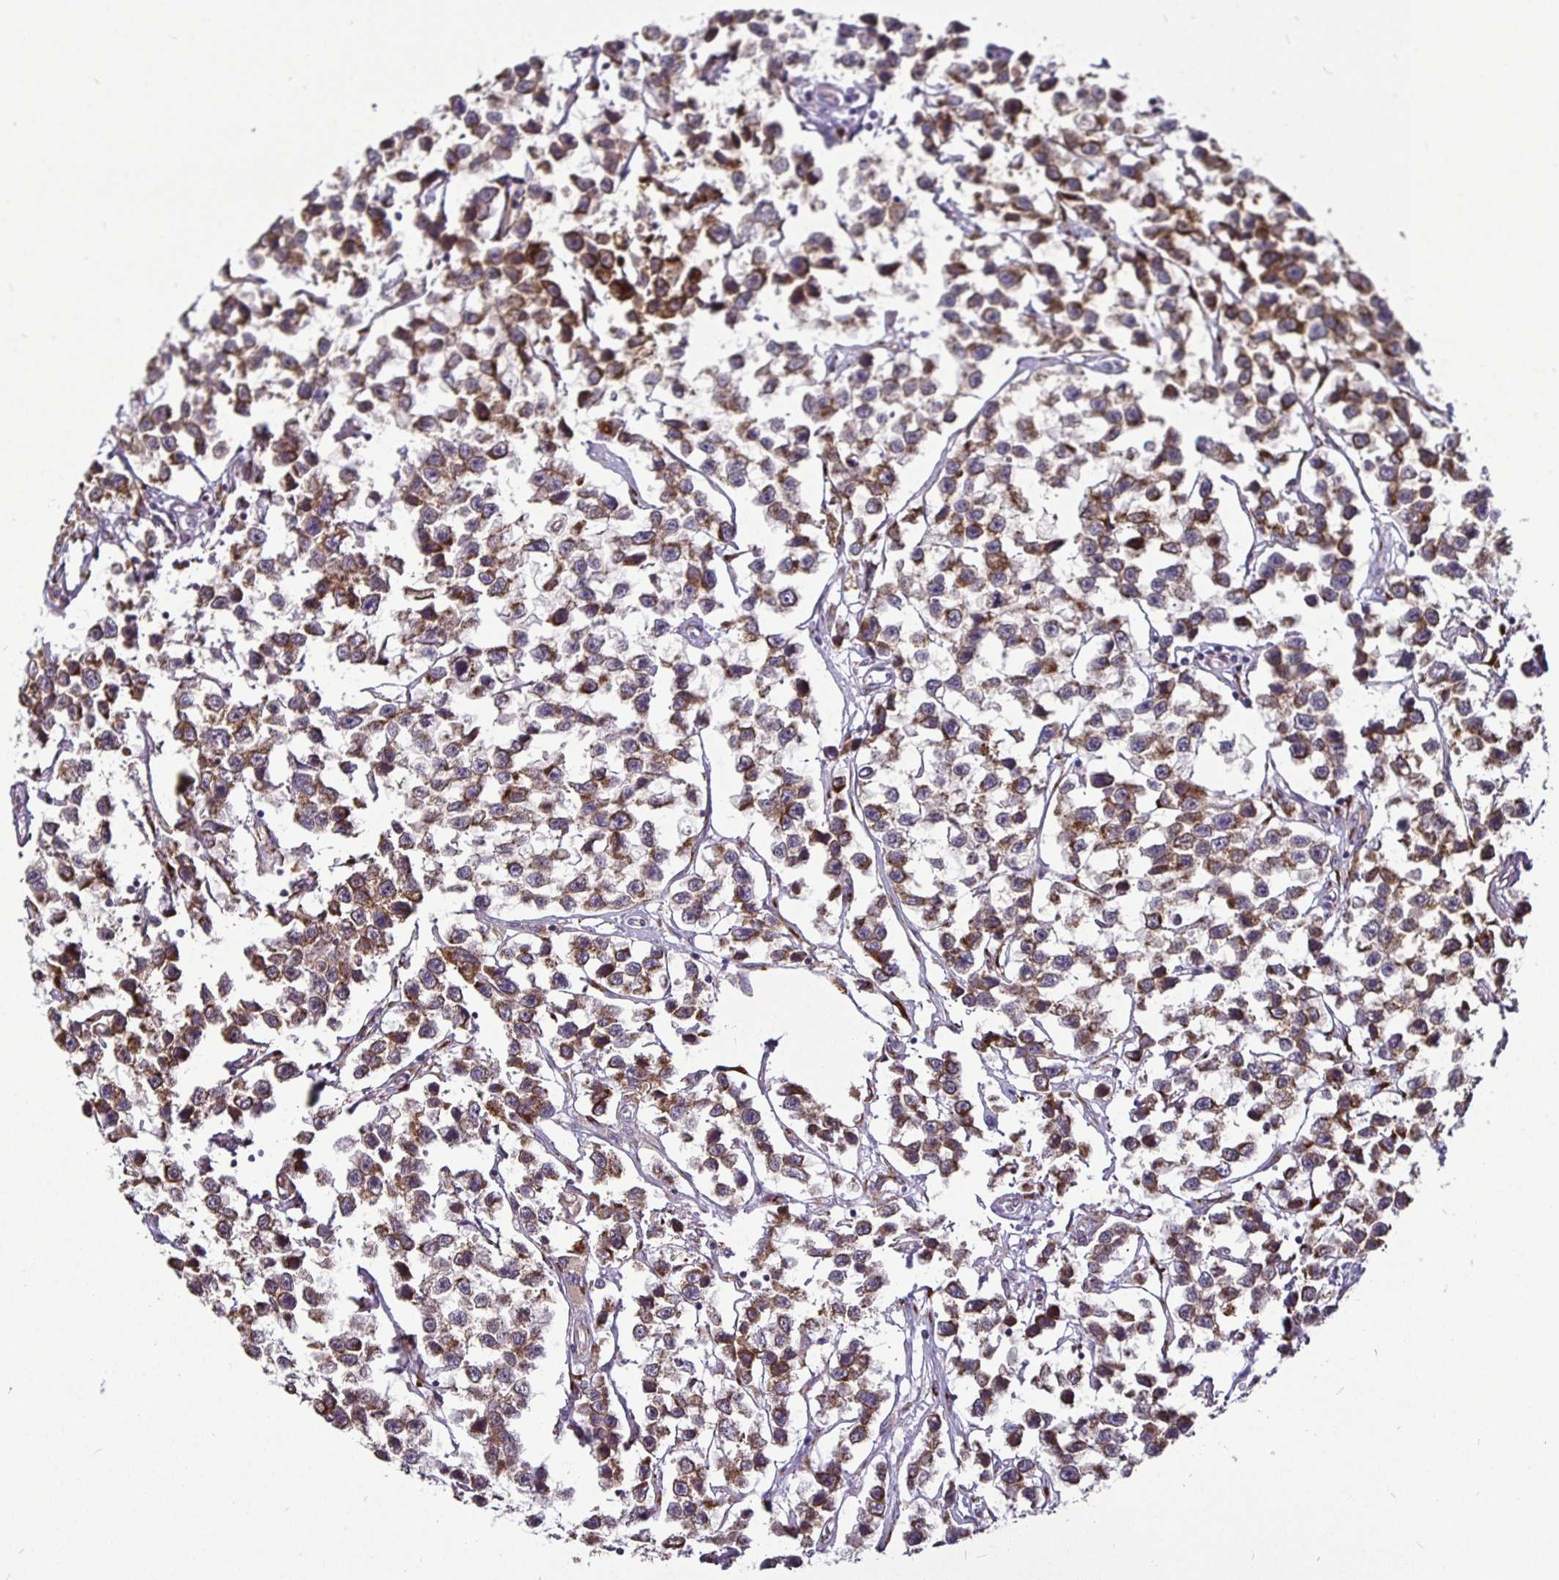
{"staining": {"intensity": "moderate", "quantity": ">75%", "location": "cytoplasmic/membranous"}, "tissue": "testis cancer", "cell_type": "Tumor cells", "image_type": "cancer", "snomed": [{"axis": "morphology", "description": "Seminoma, NOS"}, {"axis": "topography", "description": "Testis"}], "caption": "High-magnification brightfield microscopy of testis seminoma stained with DAB (brown) and counterstained with hematoxylin (blue). tumor cells exhibit moderate cytoplasmic/membranous staining is present in about>75% of cells.", "gene": "P4HA2", "patient": {"sex": "male", "age": 26}}